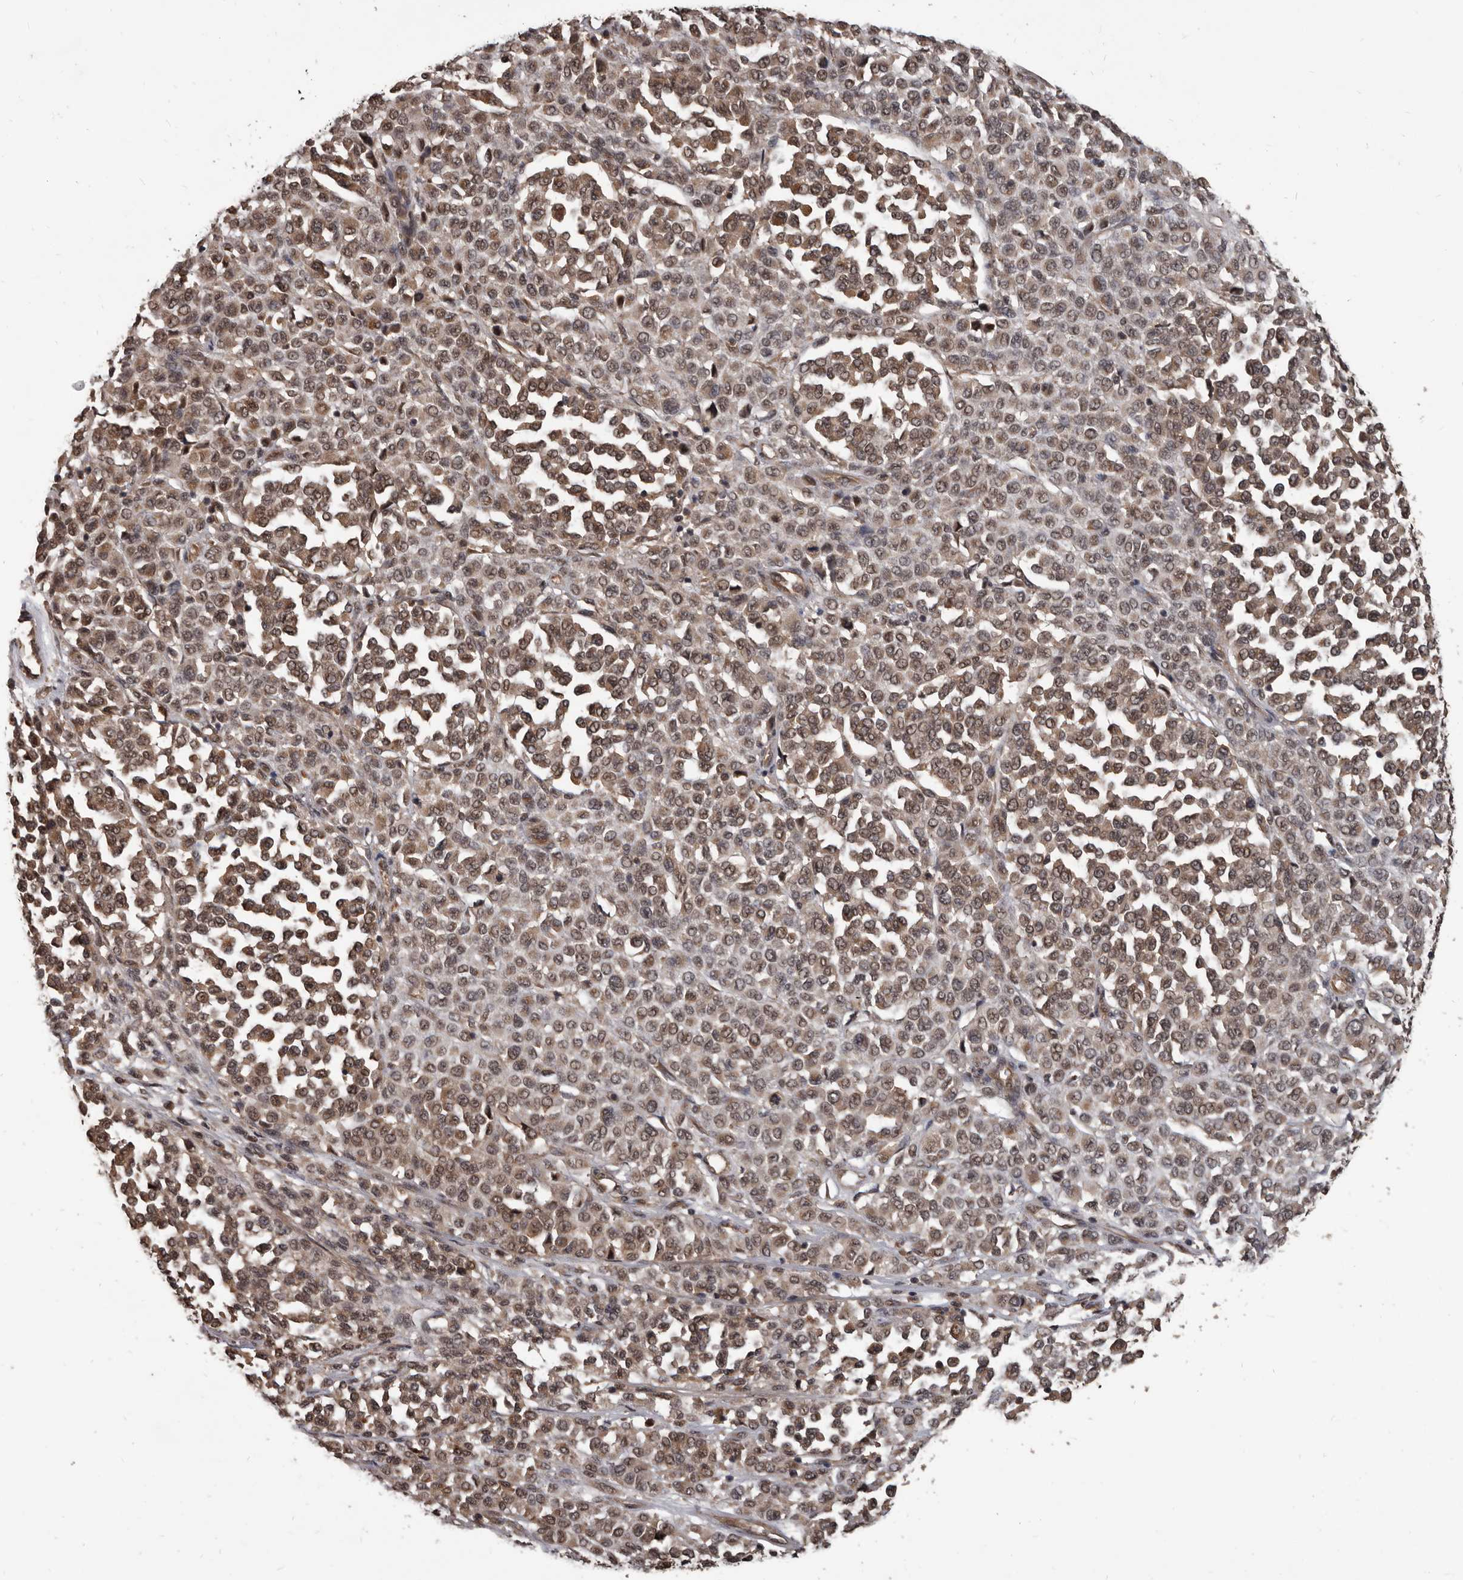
{"staining": {"intensity": "moderate", "quantity": ">75%", "location": "cytoplasmic/membranous,nuclear"}, "tissue": "melanoma", "cell_type": "Tumor cells", "image_type": "cancer", "snomed": [{"axis": "morphology", "description": "Malignant melanoma, Metastatic site"}, {"axis": "topography", "description": "Pancreas"}], "caption": "Moderate cytoplasmic/membranous and nuclear positivity is appreciated in about >75% of tumor cells in melanoma. (IHC, brightfield microscopy, high magnification).", "gene": "AHR", "patient": {"sex": "female", "age": 30}}